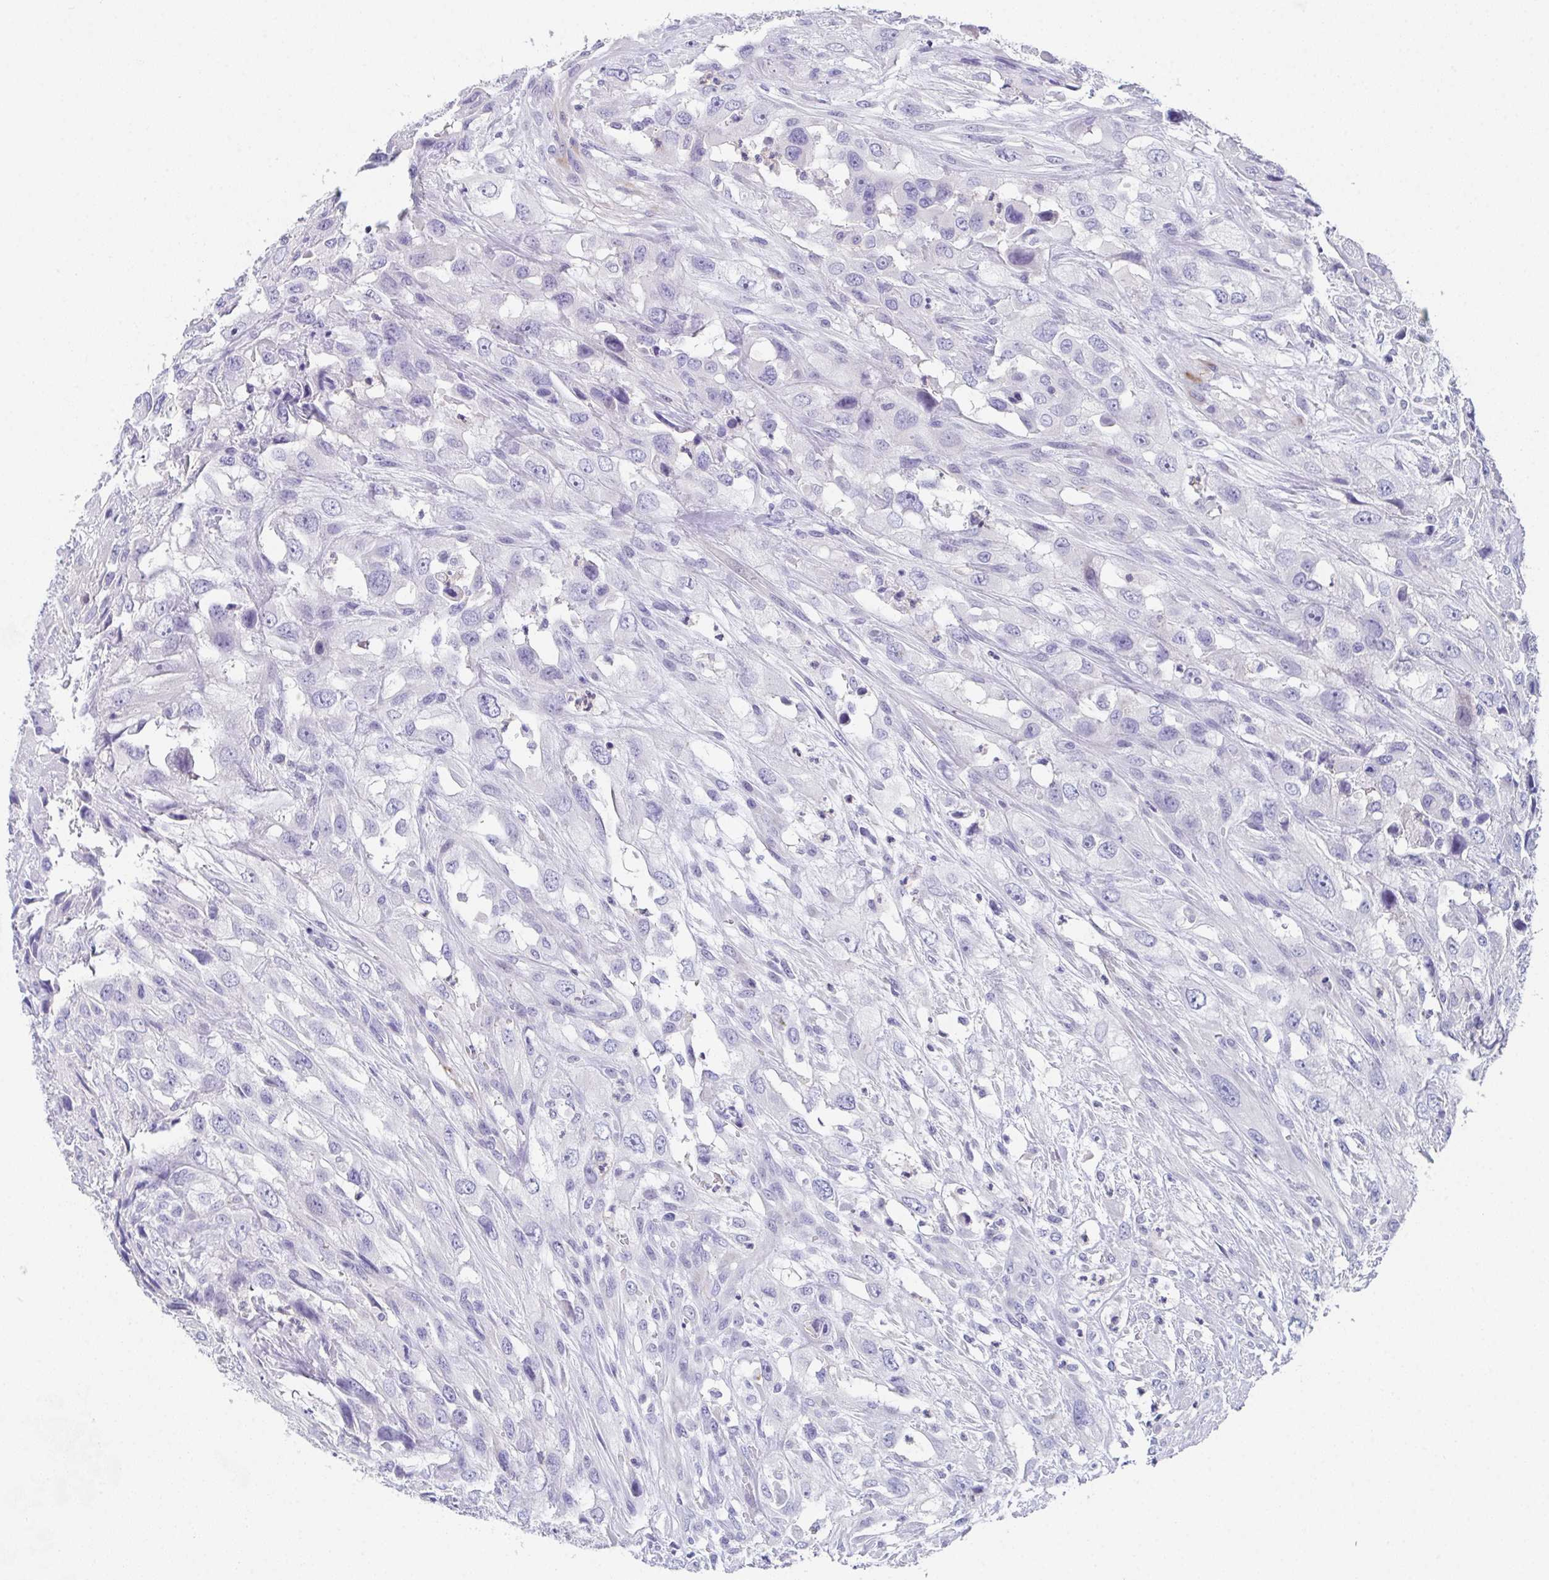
{"staining": {"intensity": "negative", "quantity": "none", "location": "none"}, "tissue": "urothelial cancer", "cell_type": "Tumor cells", "image_type": "cancer", "snomed": [{"axis": "morphology", "description": "Urothelial carcinoma, High grade"}, {"axis": "topography", "description": "Urinary bladder"}], "caption": "Micrograph shows no significant protein staining in tumor cells of urothelial cancer.", "gene": "SSC4D", "patient": {"sex": "male", "age": 67}}